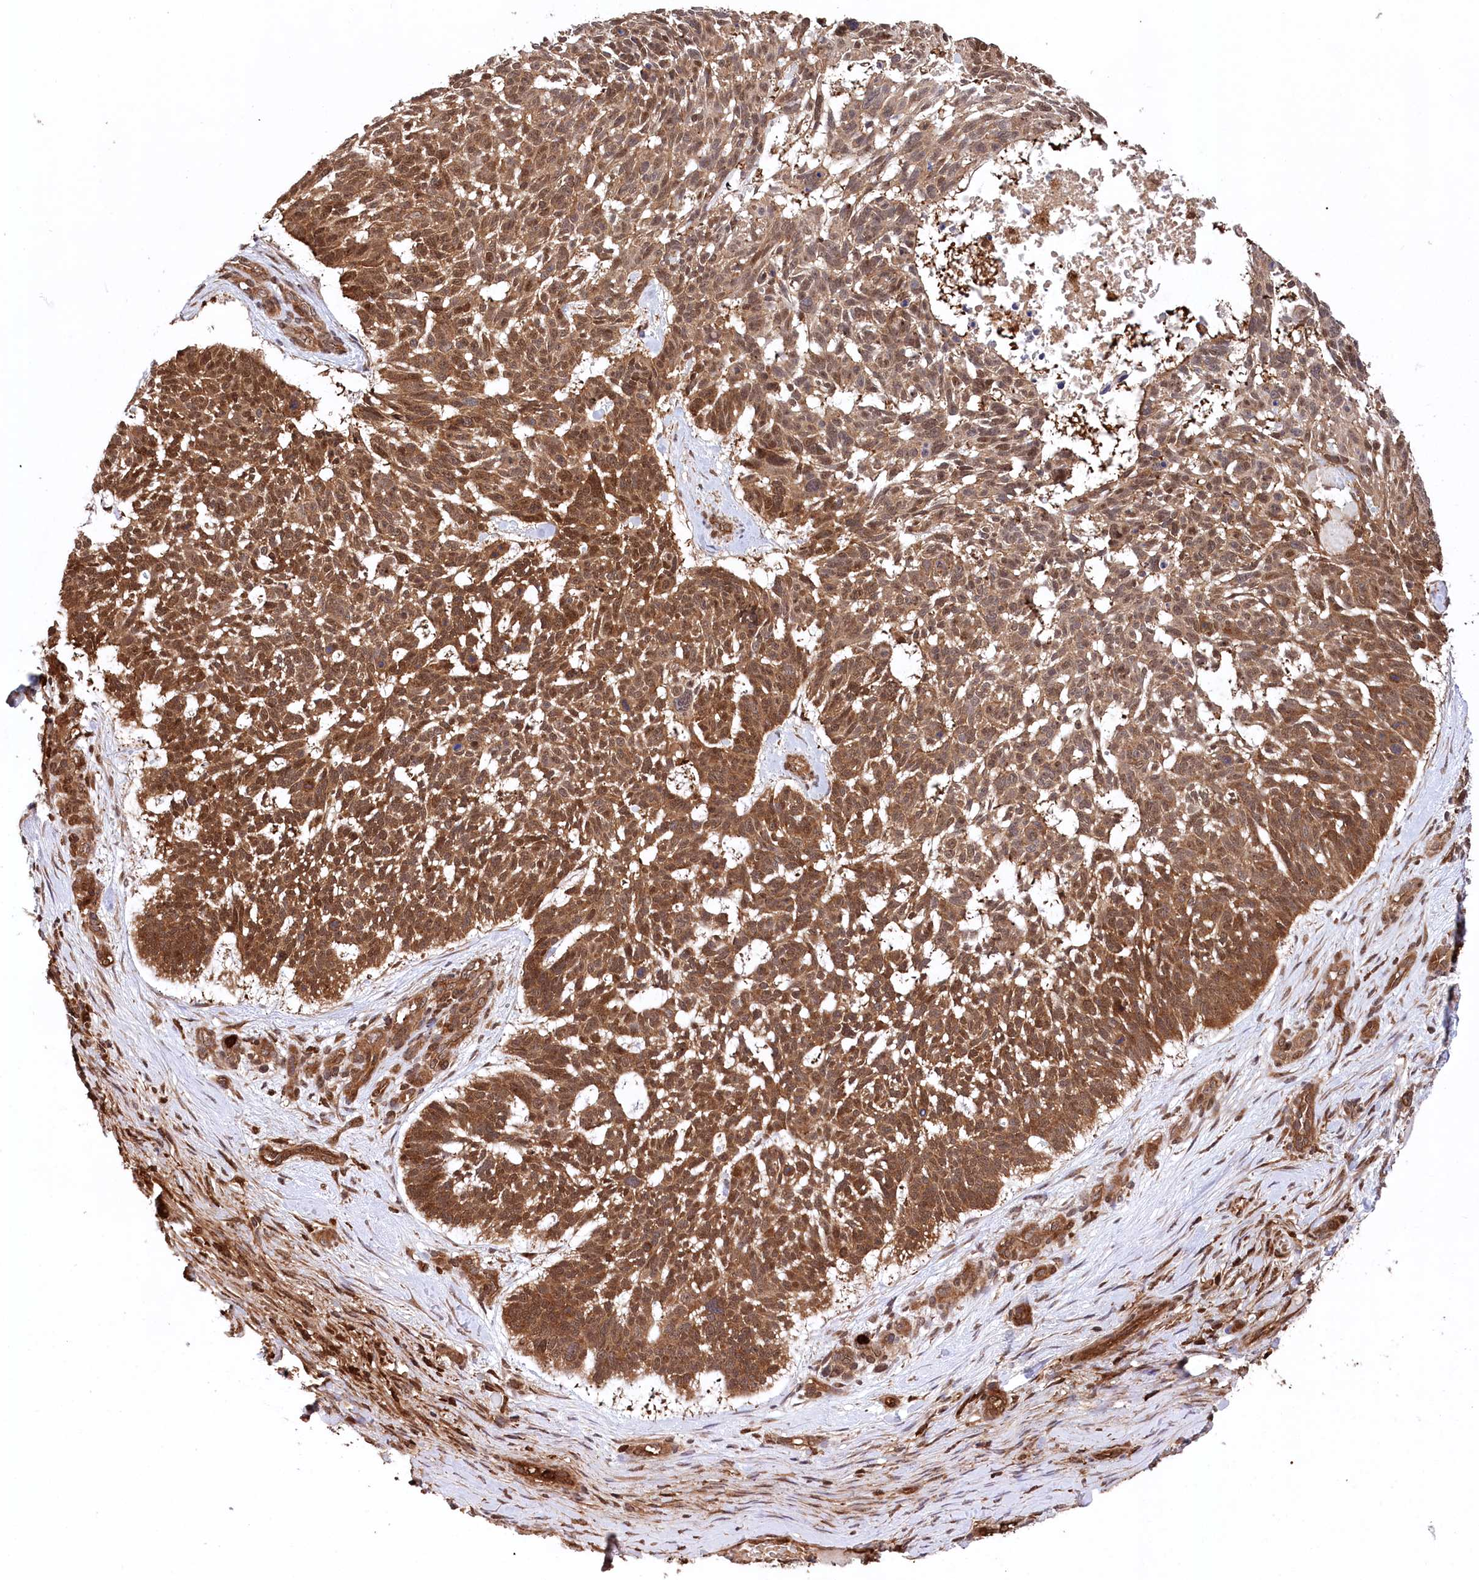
{"staining": {"intensity": "strong", "quantity": ">75%", "location": "cytoplasmic/membranous,nuclear"}, "tissue": "skin cancer", "cell_type": "Tumor cells", "image_type": "cancer", "snomed": [{"axis": "morphology", "description": "Basal cell carcinoma"}, {"axis": "topography", "description": "Skin"}], "caption": "Skin cancer (basal cell carcinoma) was stained to show a protein in brown. There is high levels of strong cytoplasmic/membranous and nuclear positivity in approximately >75% of tumor cells.", "gene": "LSG1", "patient": {"sex": "male", "age": 88}}